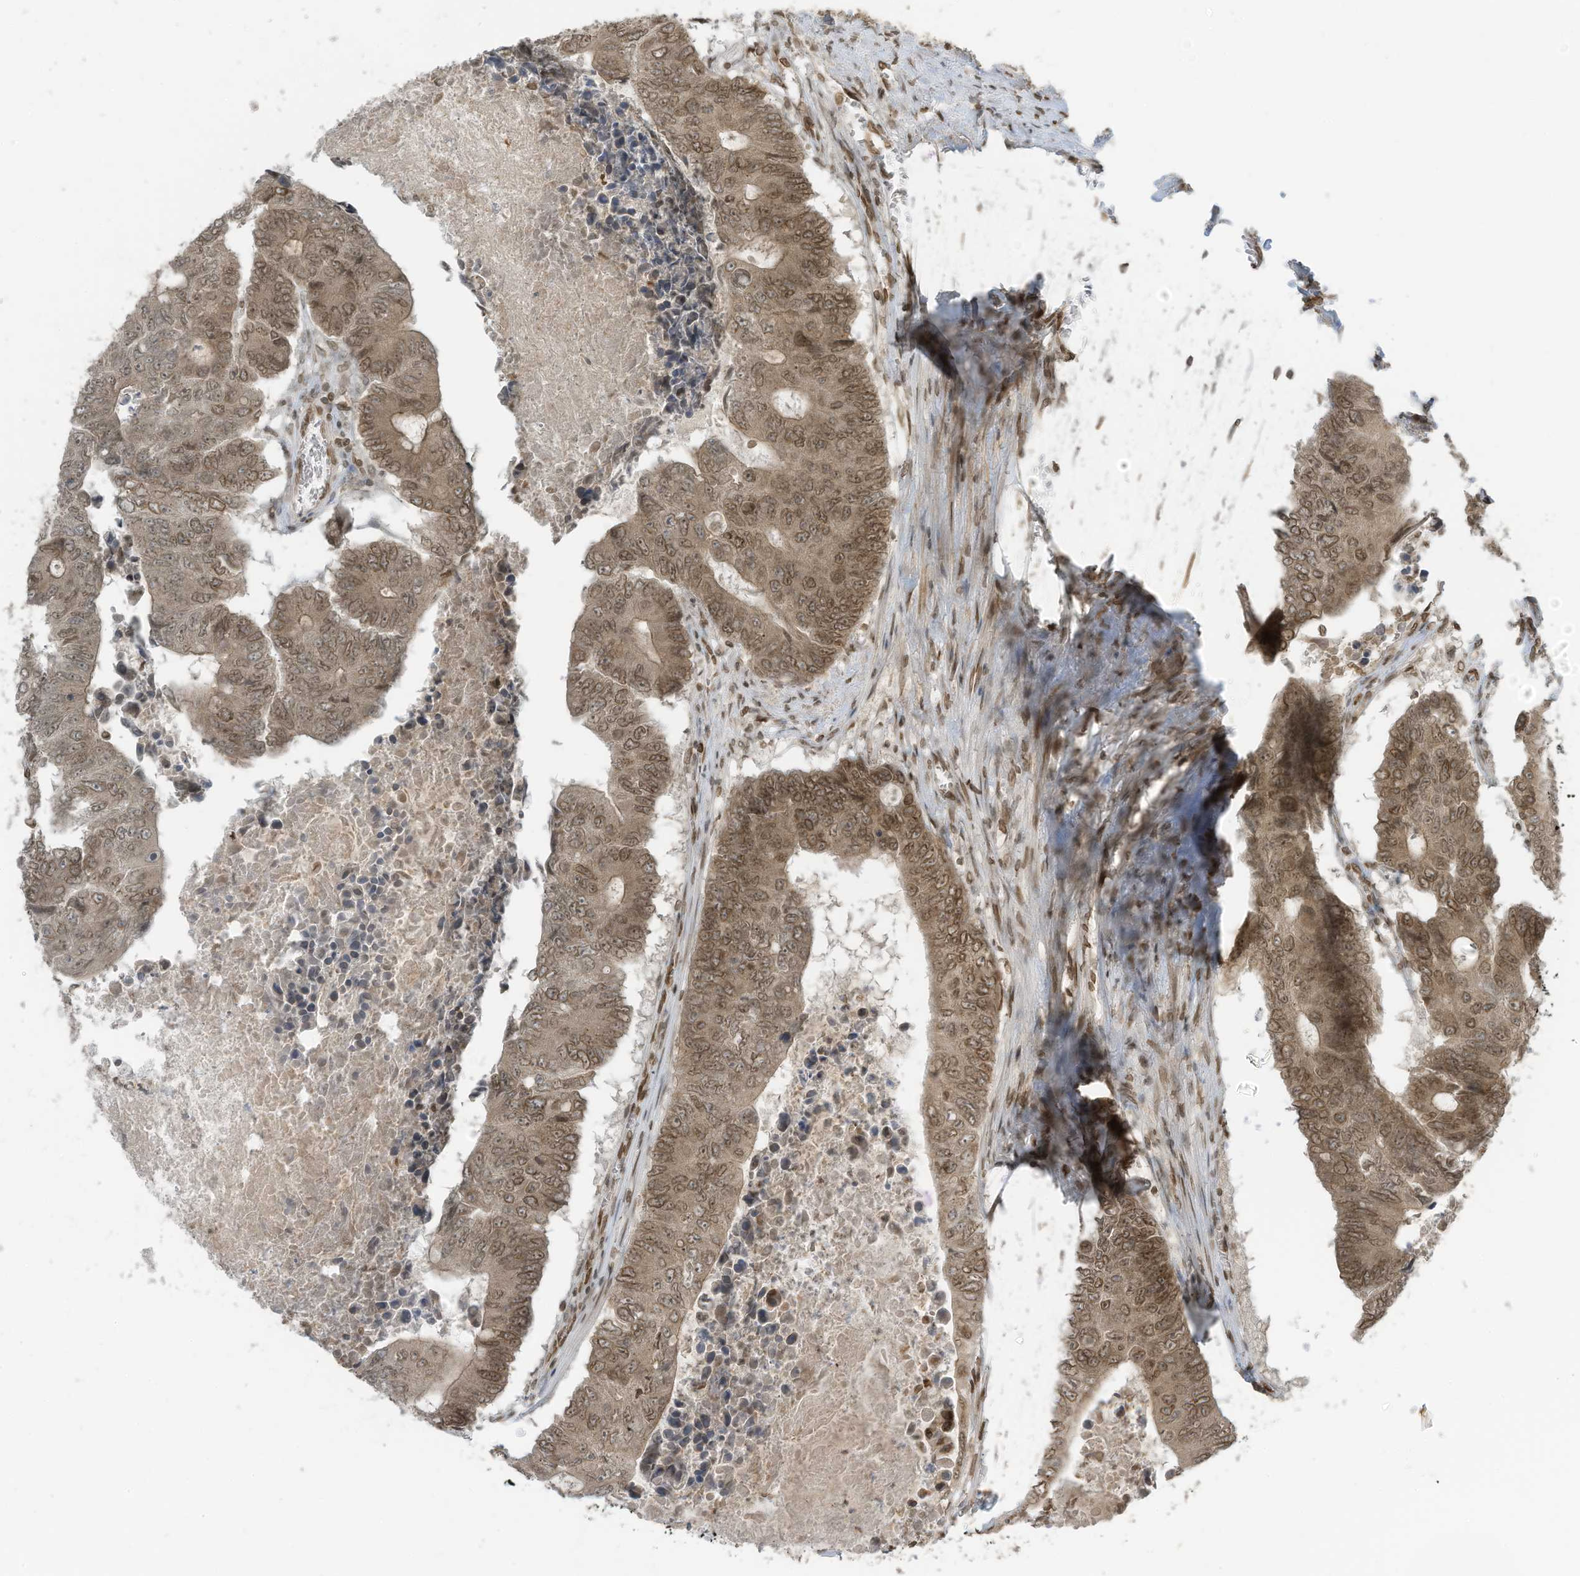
{"staining": {"intensity": "moderate", "quantity": ">75%", "location": "cytoplasmic/membranous,nuclear"}, "tissue": "colorectal cancer", "cell_type": "Tumor cells", "image_type": "cancer", "snomed": [{"axis": "morphology", "description": "Adenocarcinoma, NOS"}, {"axis": "topography", "description": "Colon"}], "caption": "Human colorectal cancer stained for a protein (brown) reveals moderate cytoplasmic/membranous and nuclear positive expression in approximately >75% of tumor cells.", "gene": "RABL3", "patient": {"sex": "male", "age": 87}}